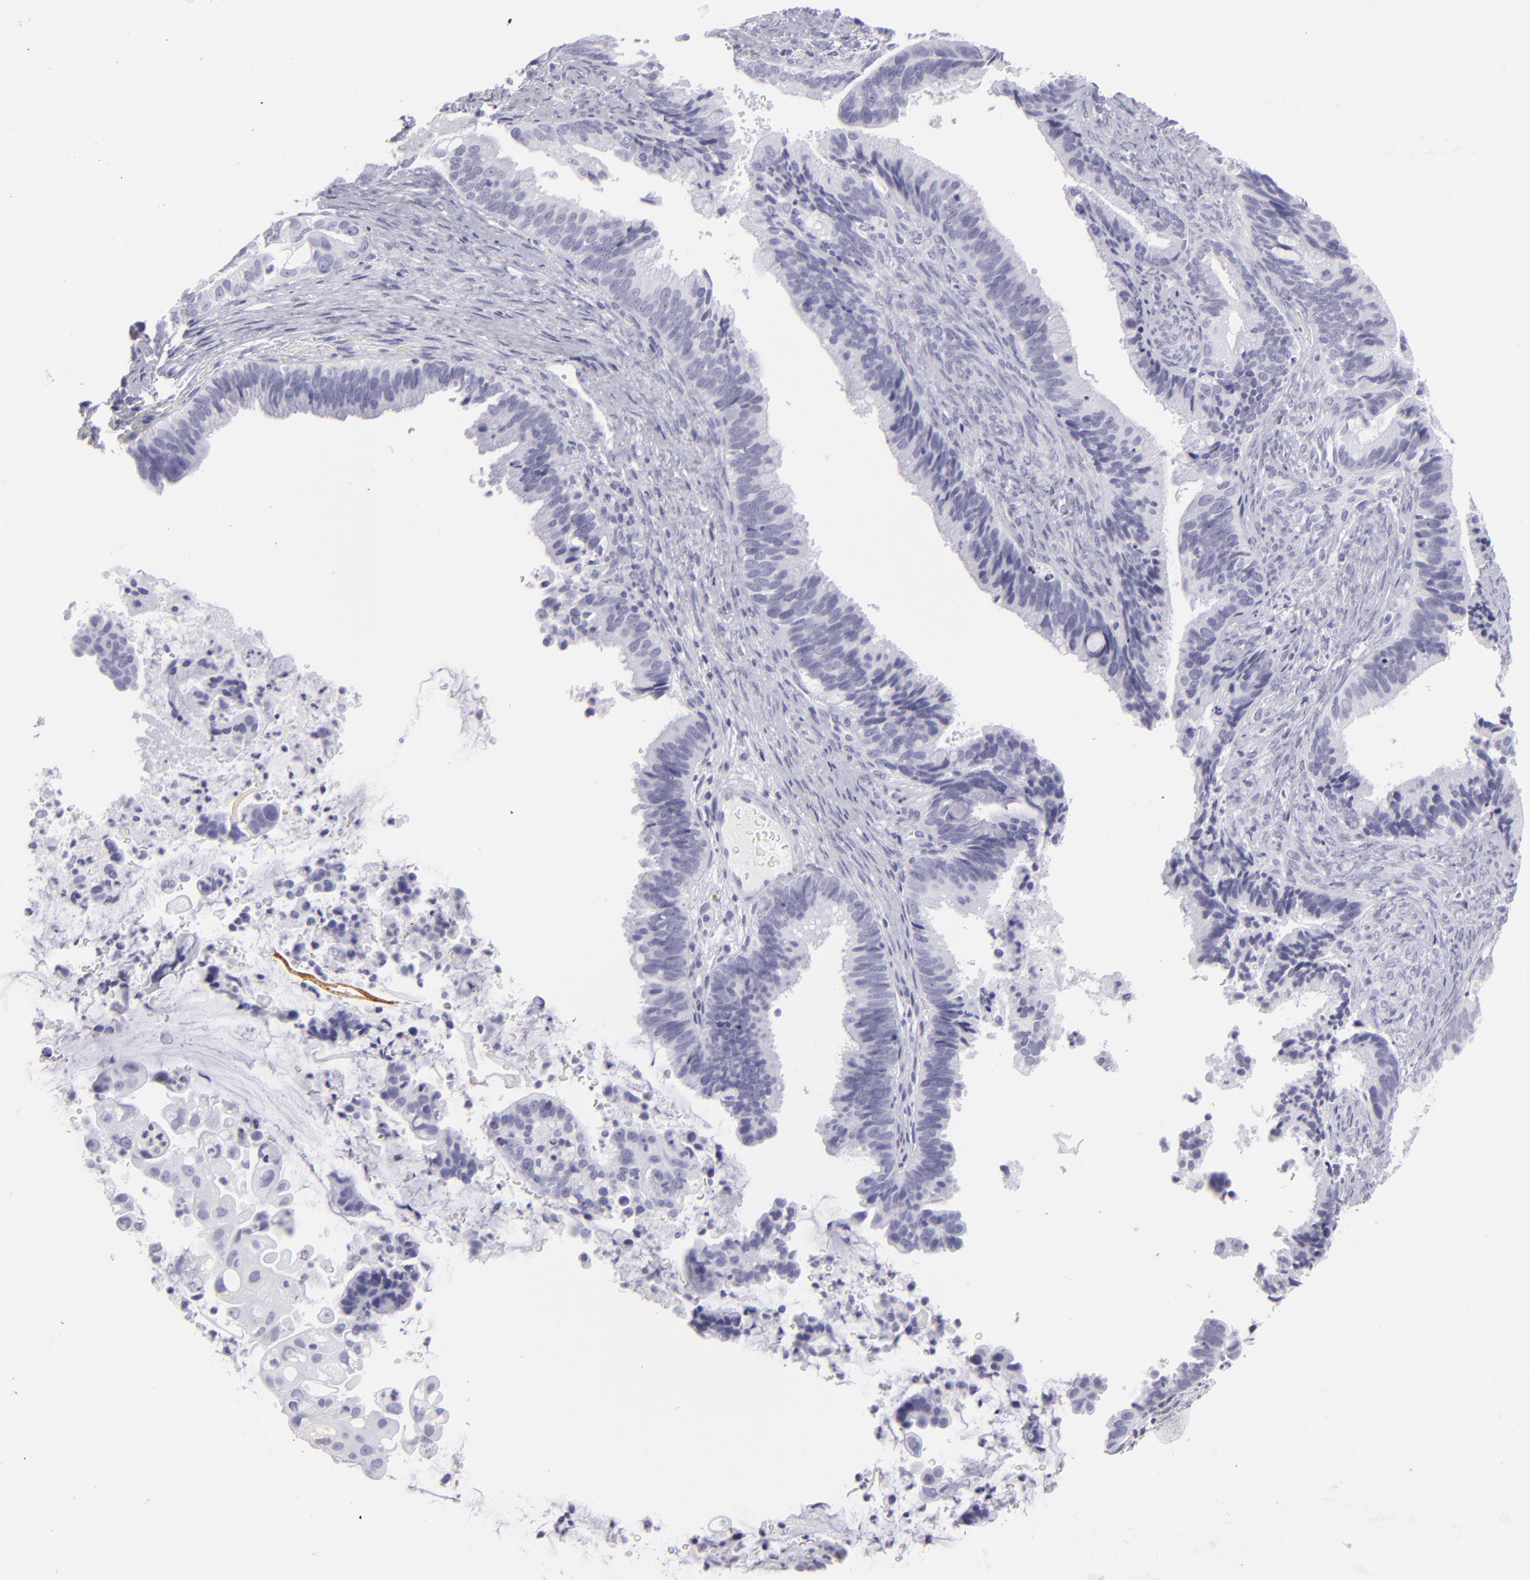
{"staining": {"intensity": "negative", "quantity": "none", "location": "none"}, "tissue": "cervical cancer", "cell_type": "Tumor cells", "image_type": "cancer", "snomed": [{"axis": "morphology", "description": "Adenocarcinoma, NOS"}, {"axis": "topography", "description": "Cervix"}], "caption": "Cervical adenocarcinoma was stained to show a protein in brown. There is no significant staining in tumor cells. (Brightfield microscopy of DAB immunohistochemistry (IHC) at high magnification).", "gene": "FLG", "patient": {"sex": "female", "age": 47}}